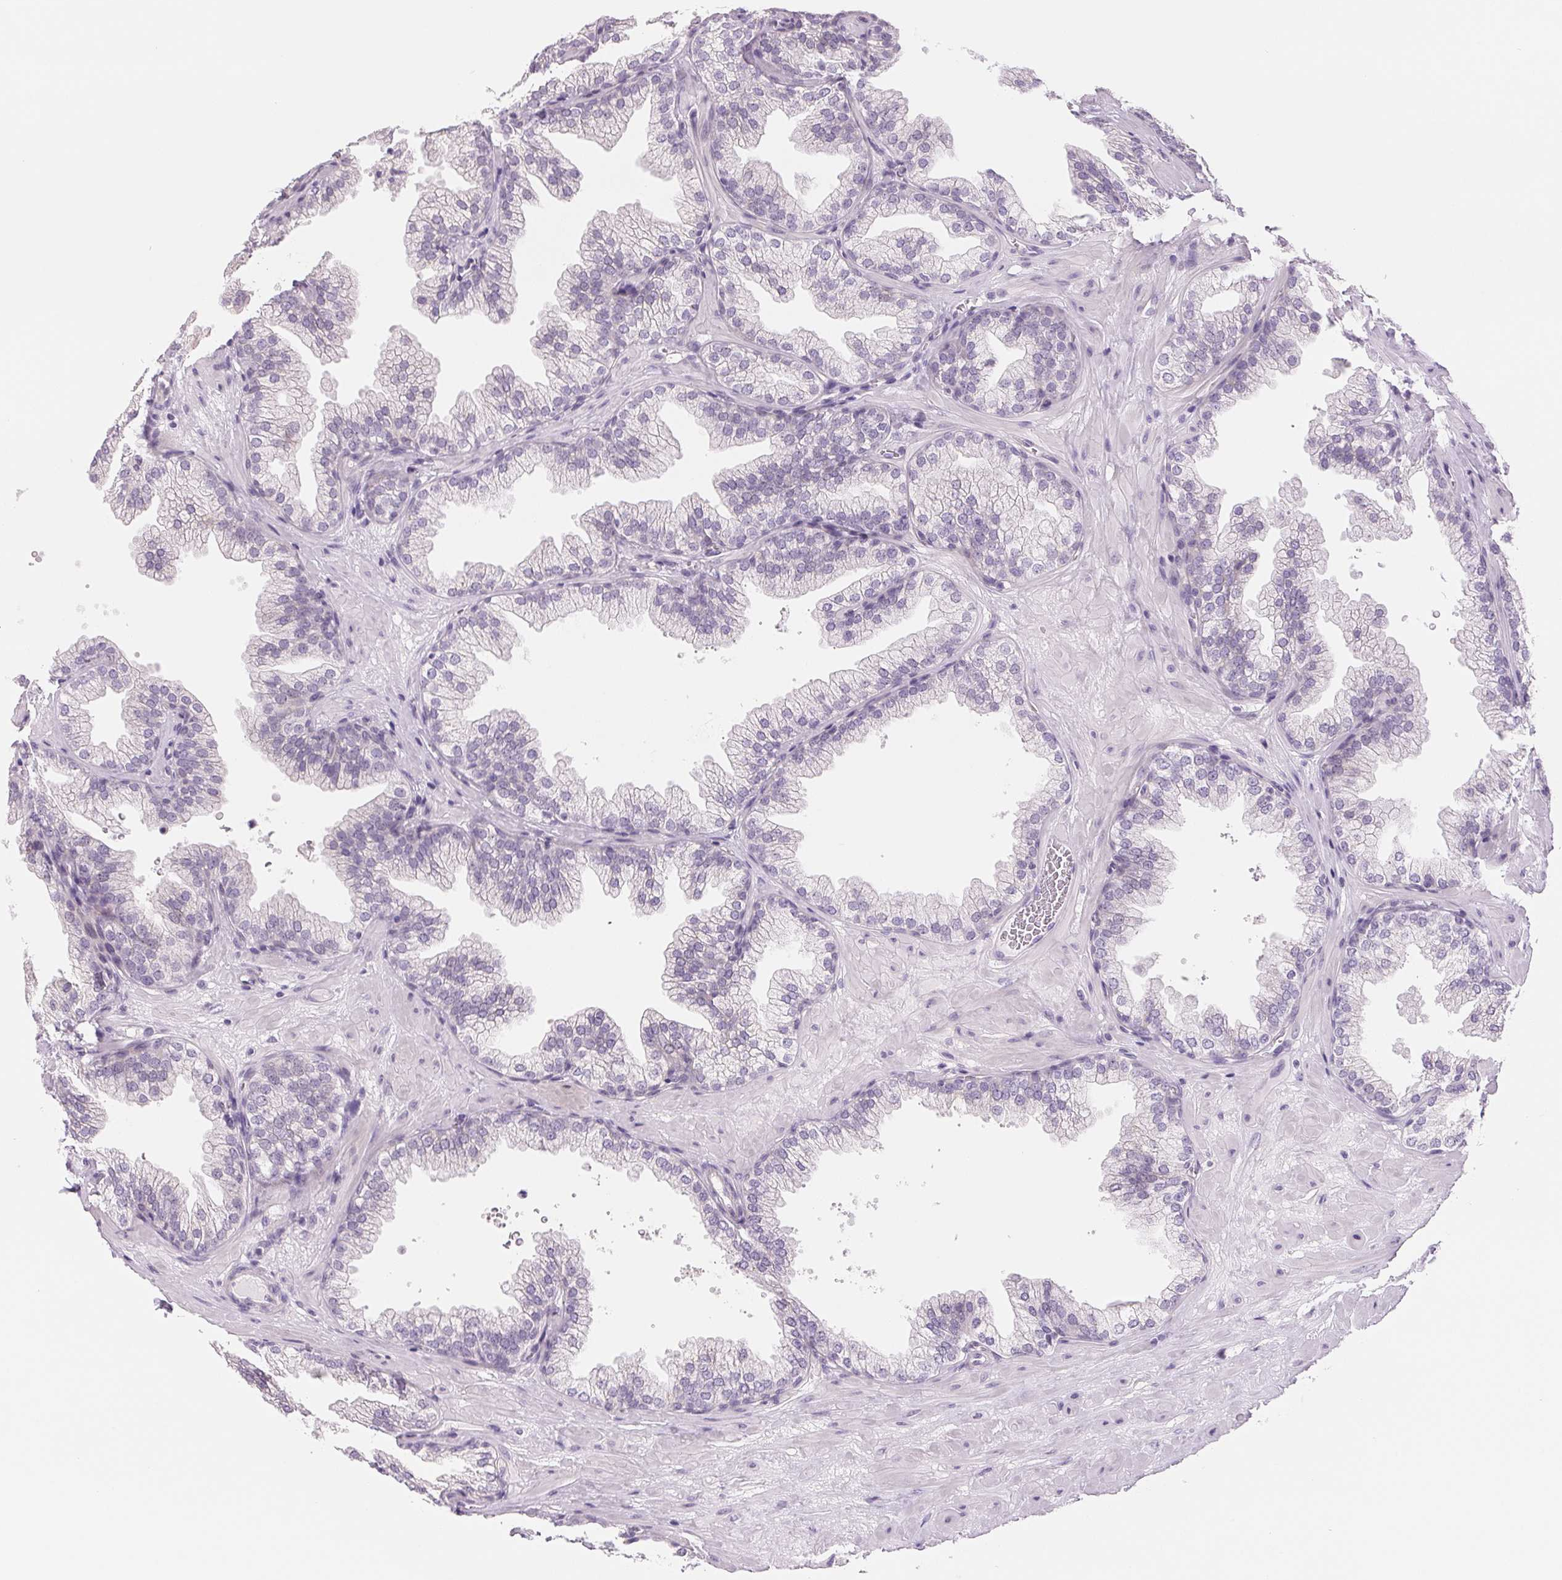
{"staining": {"intensity": "negative", "quantity": "none", "location": "none"}, "tissue": "prostate", "cell_type": "Glandular cells", "image_type": "normal", "snomed": [{"axis": "morphology", "description": "Normal tissue, NOS"}, {"axis": "topography", "description": "Prostate"}], "caption": "Glandular cells are negative for brown protein staining in normal prostate.", "gene": "CCDC168", "patient": {"sex": "male", "age": 37}}